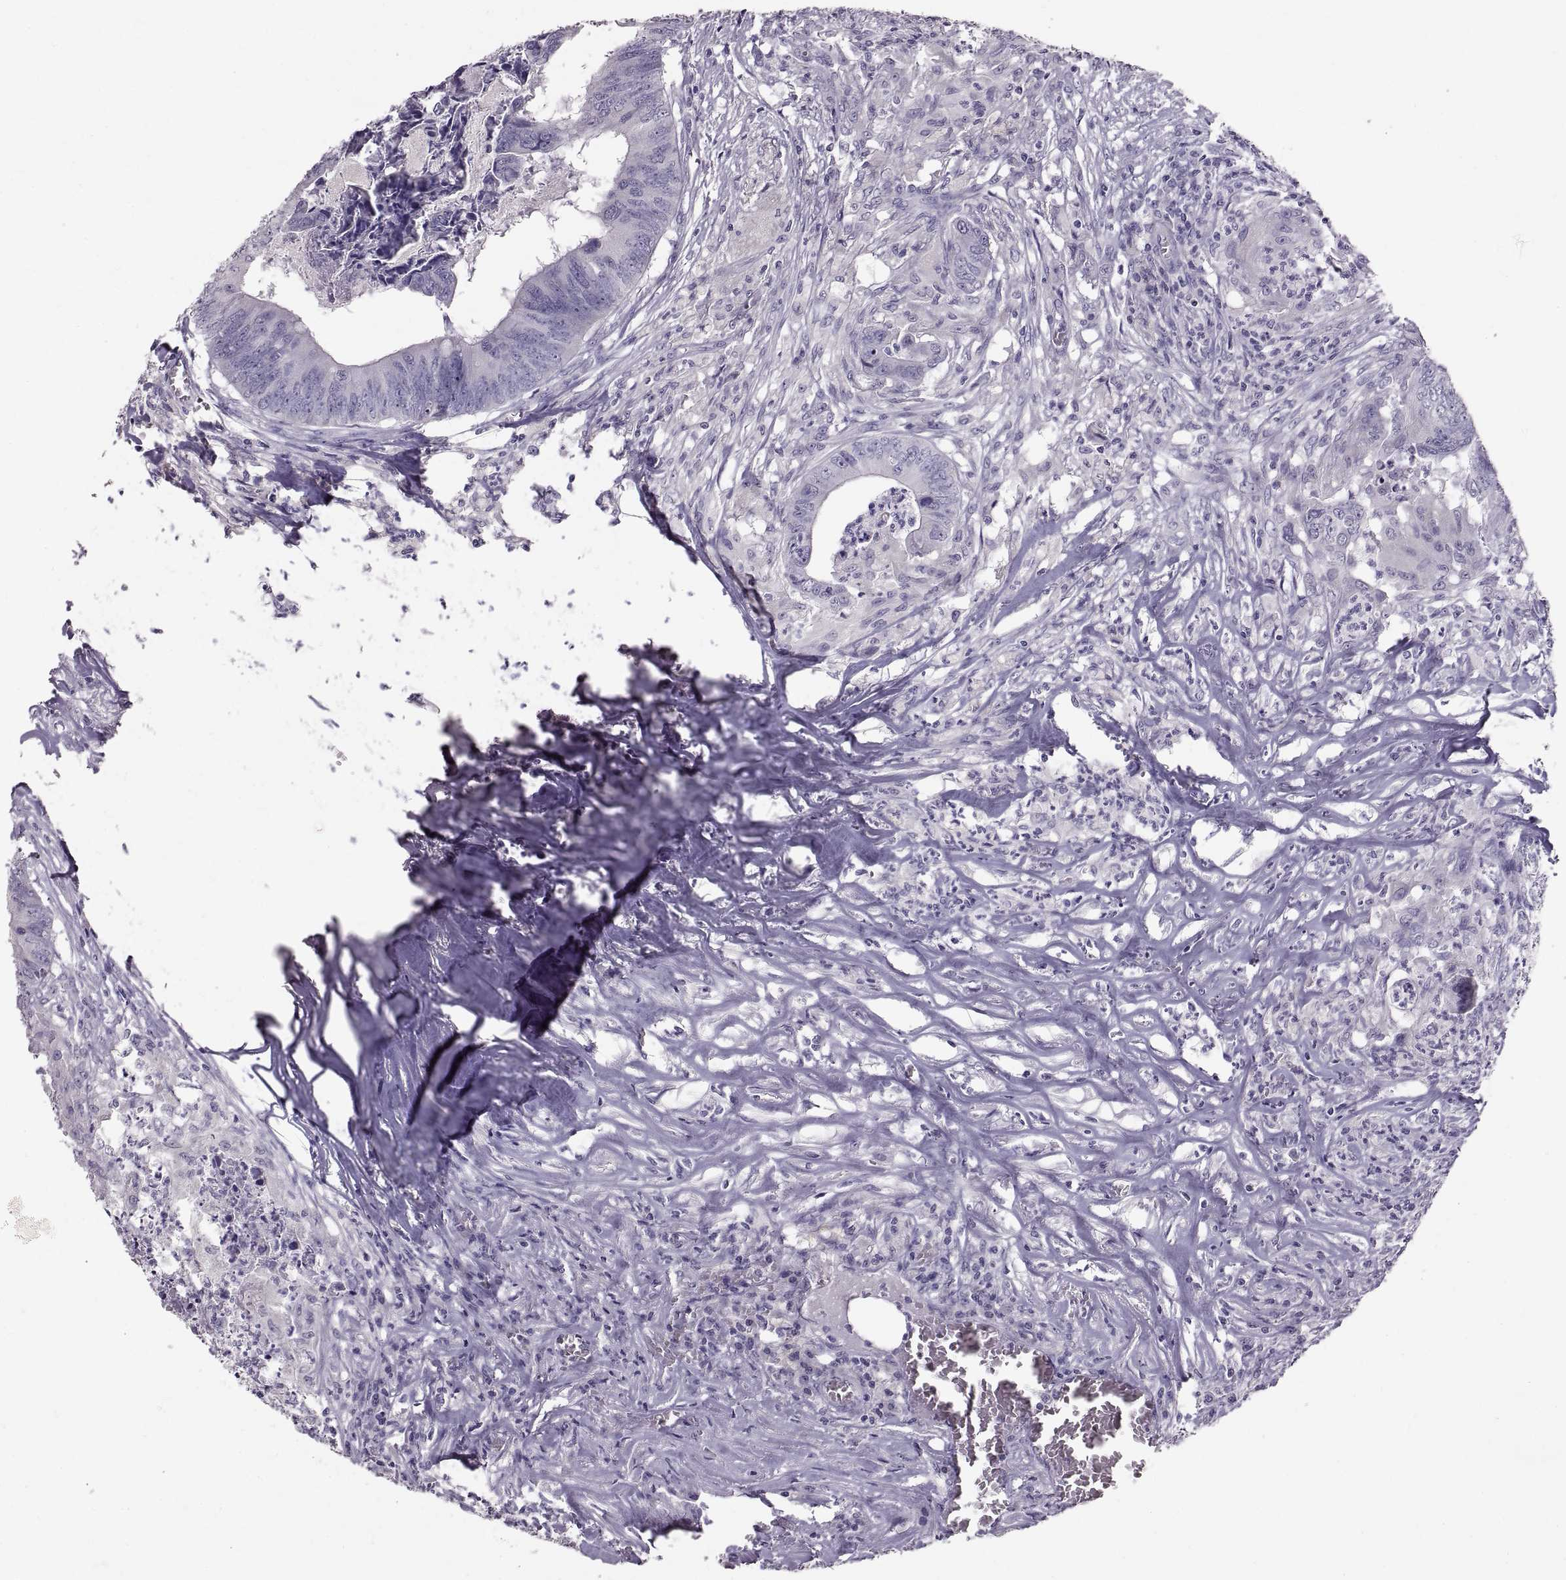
{"staining": {"intensity": "negative", "quantity": "none", "location": "none"}, "tissue": "colorectal cancer", "cell_type": "Tumor cells", "image_type": "cancer", "snomed": [{"axis": "morphology", "description": "Adenocarcinoma, NOS"}, {"axis": "topography", "description": "Colon"}], "caption": "Tumor cells are negative for brown protein staining in colorectal cancer.", "gene": "WBP2NL", "patient": {"sex": "male", "age": 84}}